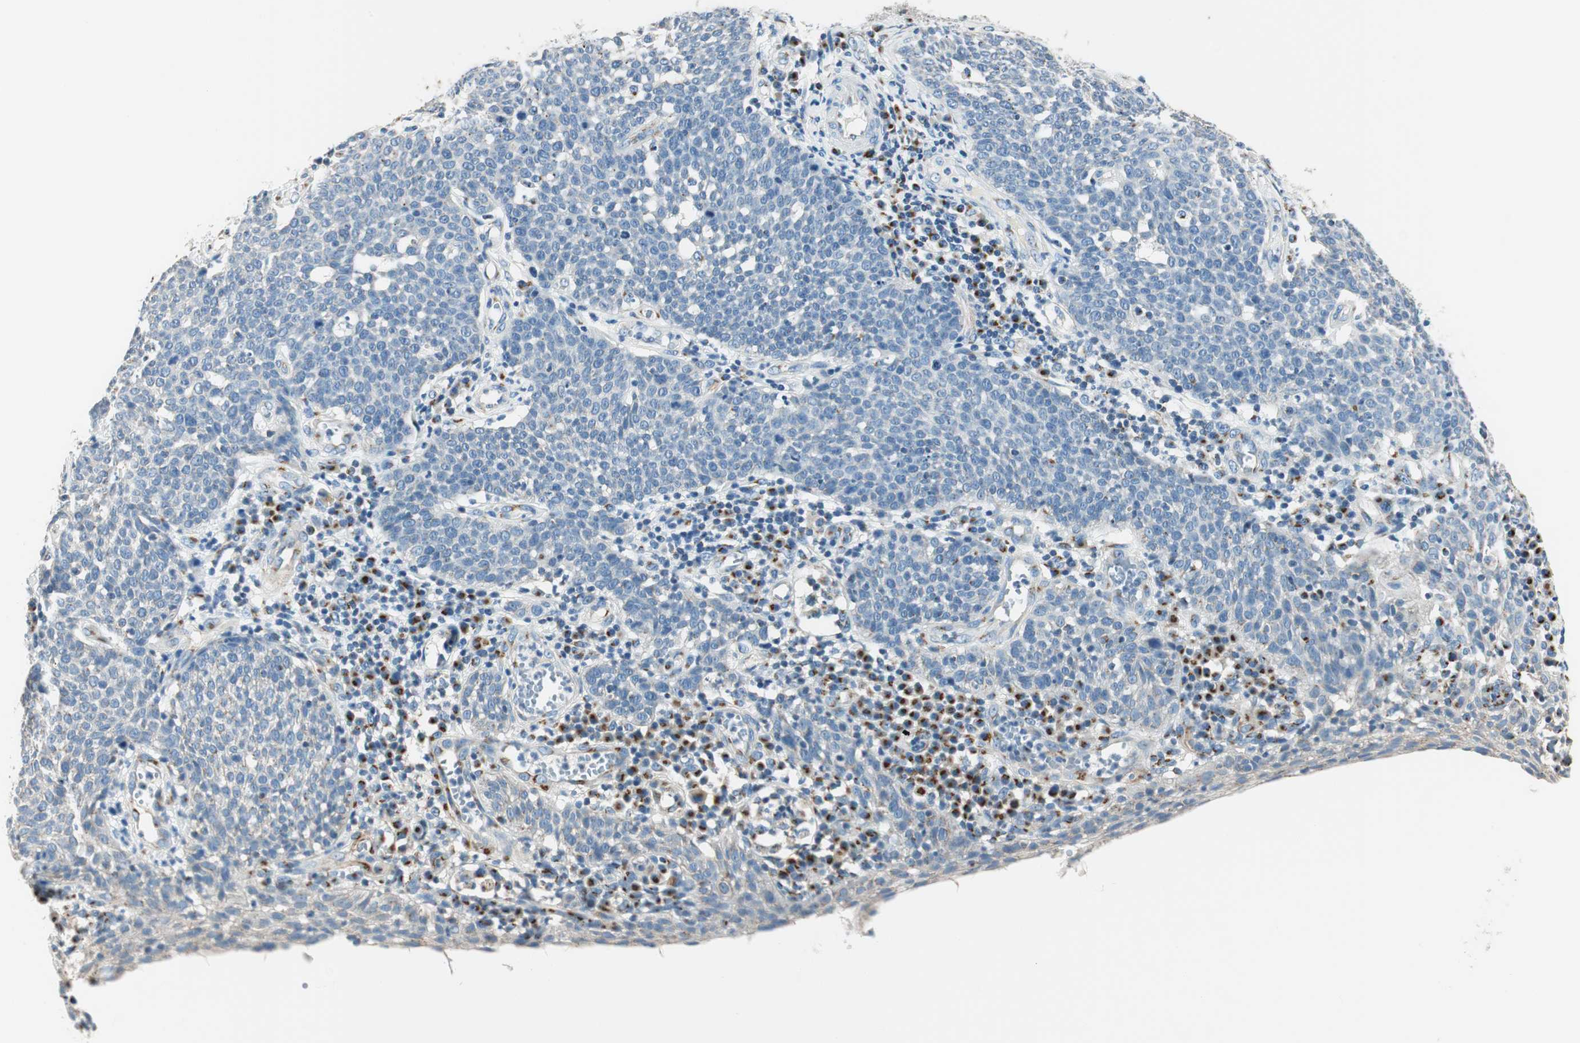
{"staining": {"intensity": "moderate", "quantity": "<25%", "location": "cytoplasmic/membranous"}, "tissue": "cervical cancer", "cell_type": "Tumor cells", "image_type": "cancer", "snomed": [{"axis": "morphology", "description": "Squamous cell carcinoma, NOS"}, {"axis": "topography", "description": "Cervix"}], "caption": "Protein staining by immunohistochemistry reveals moderate cytoplasmic/membranous positivity in approximately <25% of tumor cells in cervical cancer (squamous cell carcinoma).", "gene": "TMF1", "patient": {"sex": "female", "age": 34}}